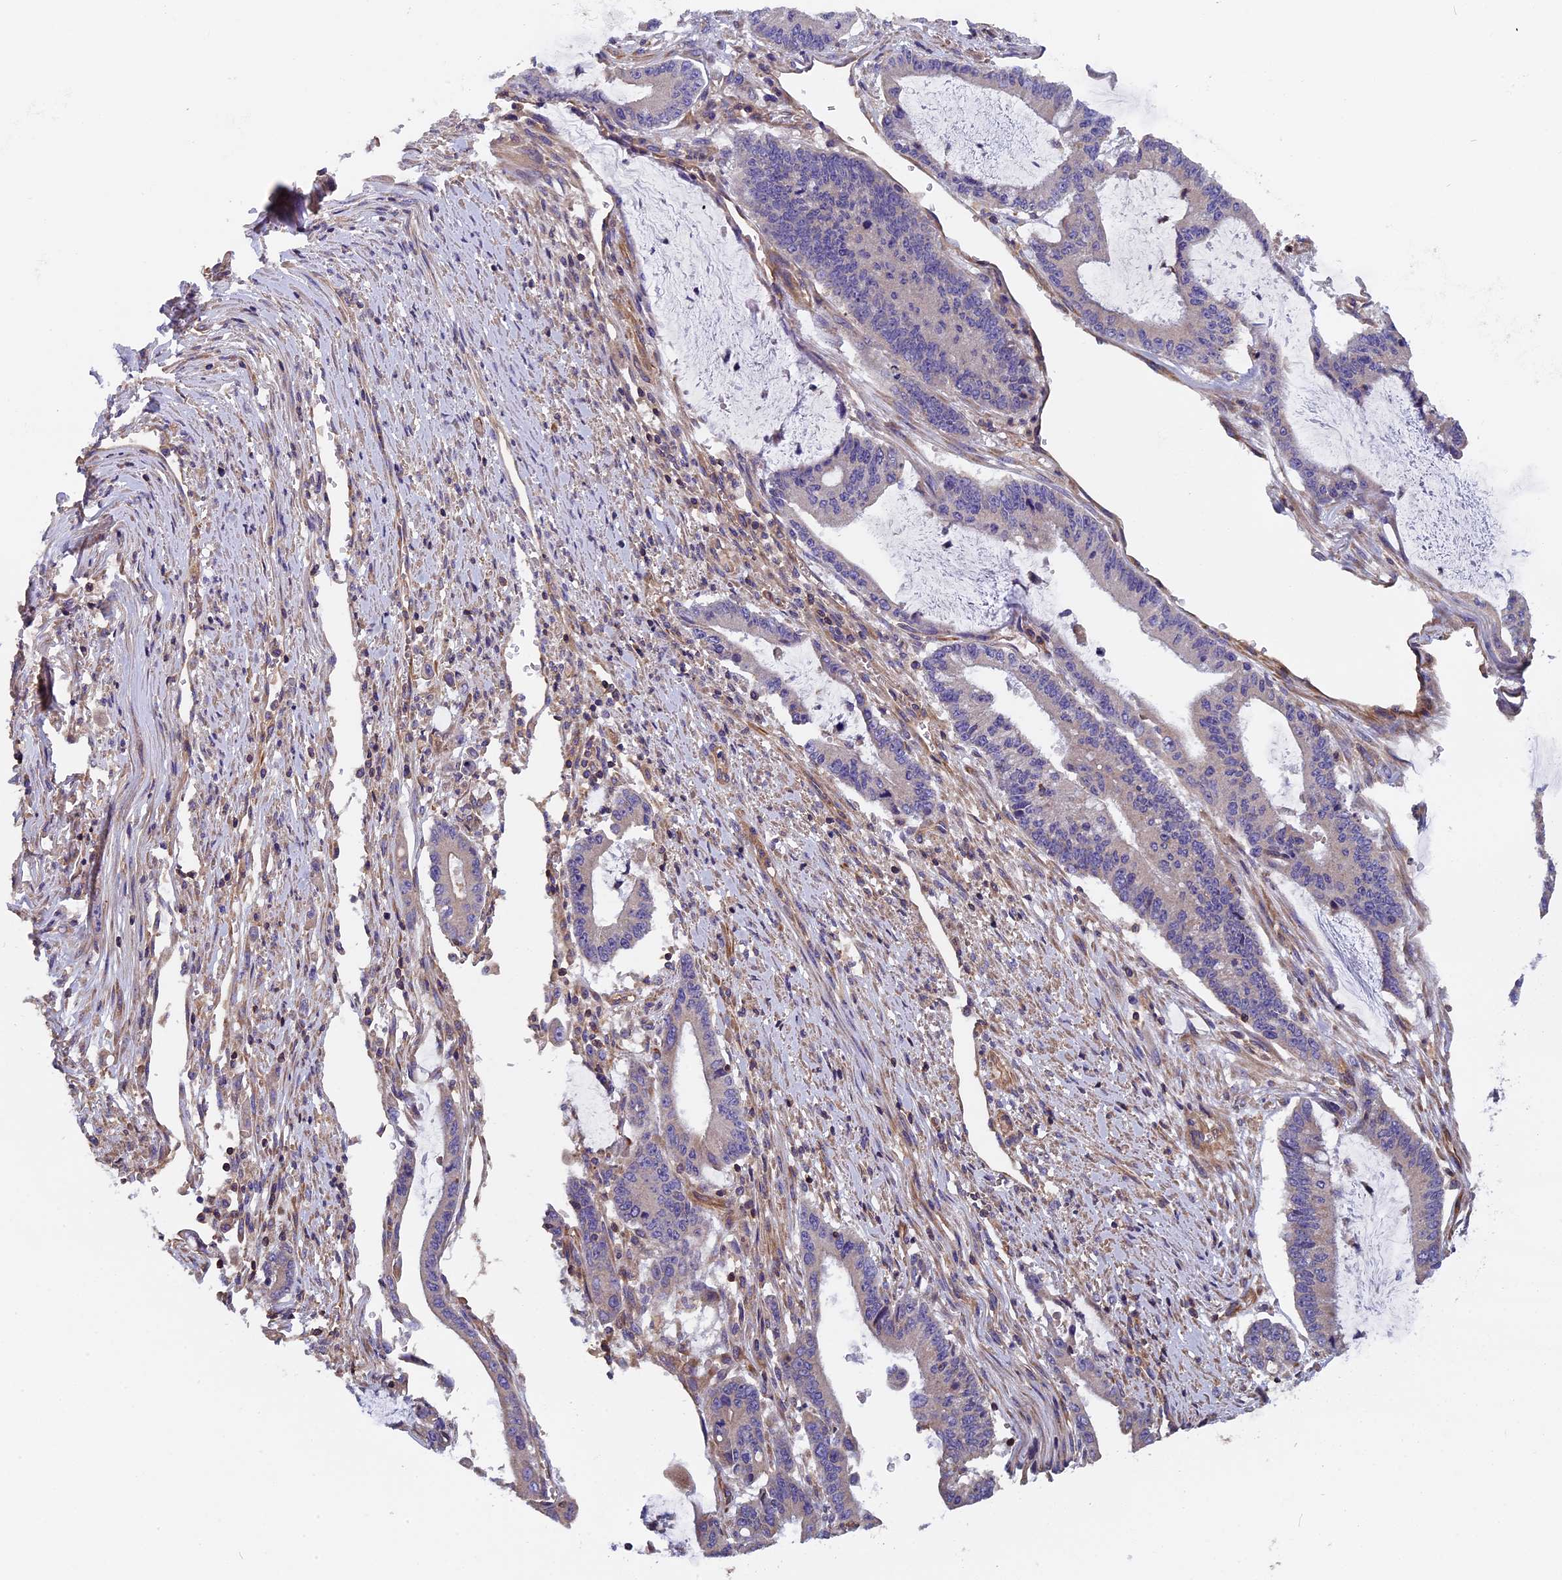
{"staining": {"intensity": "negative", "quantity": "none", "location": "none"}, "tissue": "pancreatic cancer", "cell_type": "Tumor cells", "image_type": "cancer", "snomed": [{"axis": "morphology", "description": "Adenocarcinoma, NOS"}, {"axis": "topography", "description": "Pancreas"}], "caption": "Histopathology image shows no protein positivity in tumor cells of pancreatic adenocarcinoma tissue.", "gene": "CCDC153", "patient": {"sex": "female", "age": 50}}